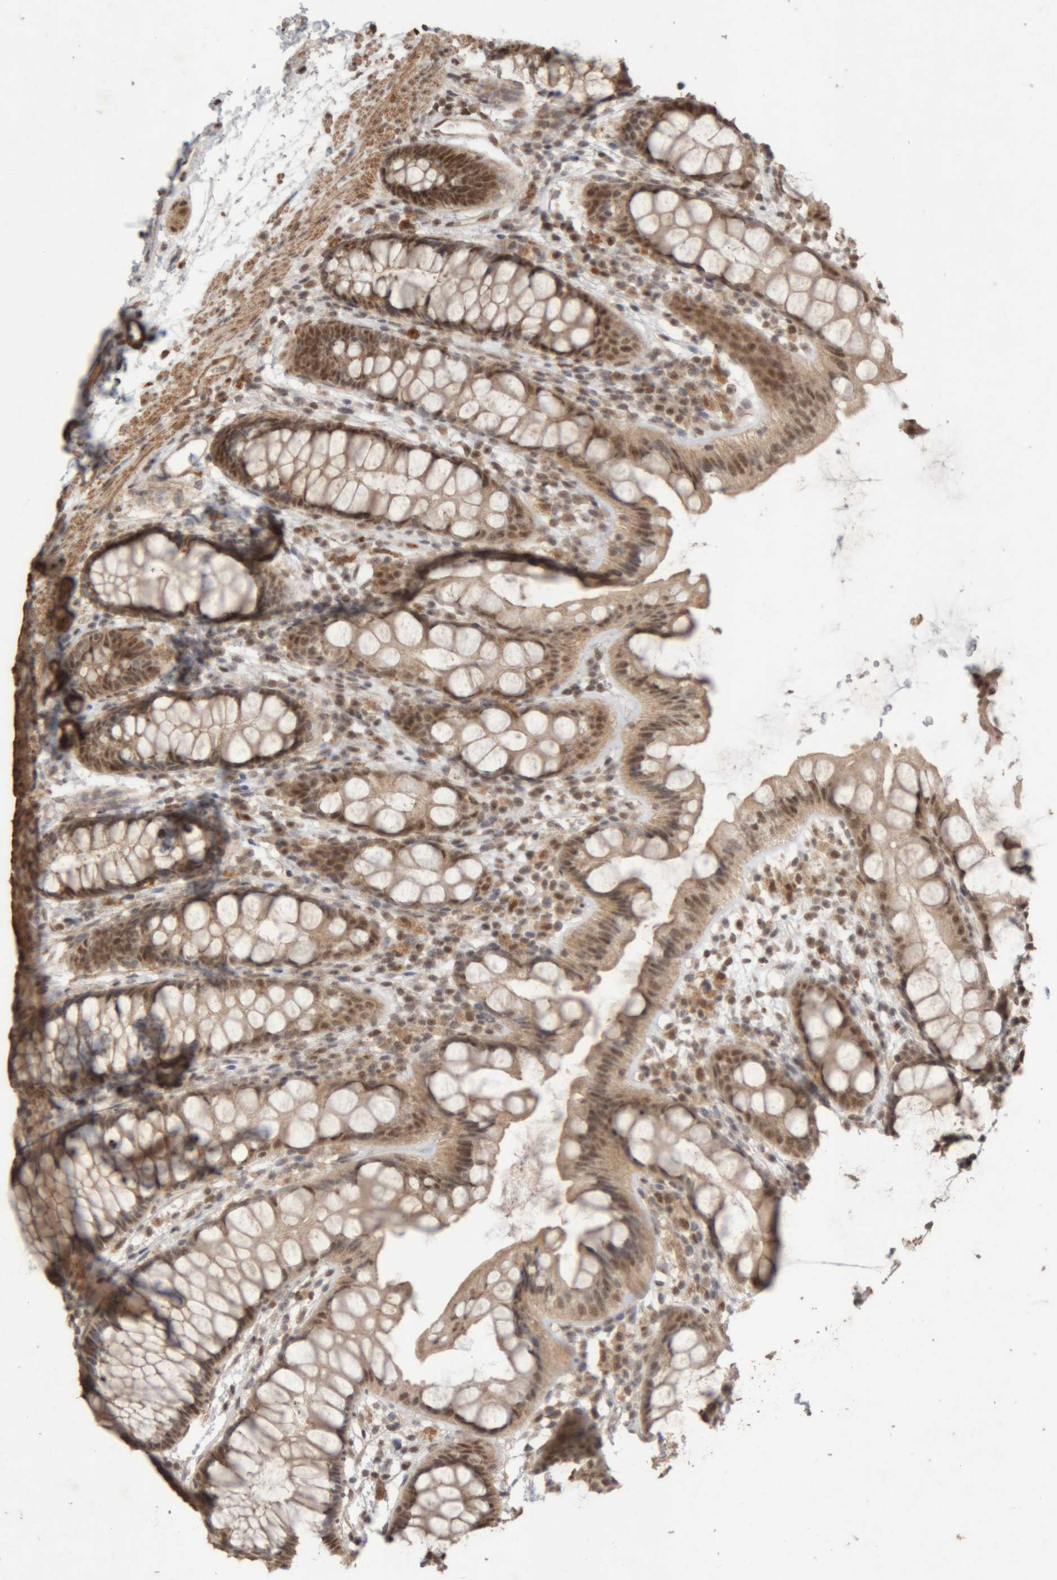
{"staining": {"intensity": "moderate", "quantity": ">75%", "location": "cytoplasmic/membranous,nuclear"}, "tissue": "rectum", "cell_type": "Glandular cells", "image_type": "normal", "snomed": [{"axis": "morphology", "description": "Normal tissue, NOS"}, {"axis": "topography", "description": "Rectum"}], "caption": "This micrograph demonstrates unremarkable rectum stained with immunohistochemistry (IHC) to label a protein in brown. The cytoplasmic/membranous,nuclear of glandular cells show moderate positivity for the protein. Nuclei are counter-stained blue.", "gene": "KEAP1", "patient": {"sex": "female", "age": 65}}